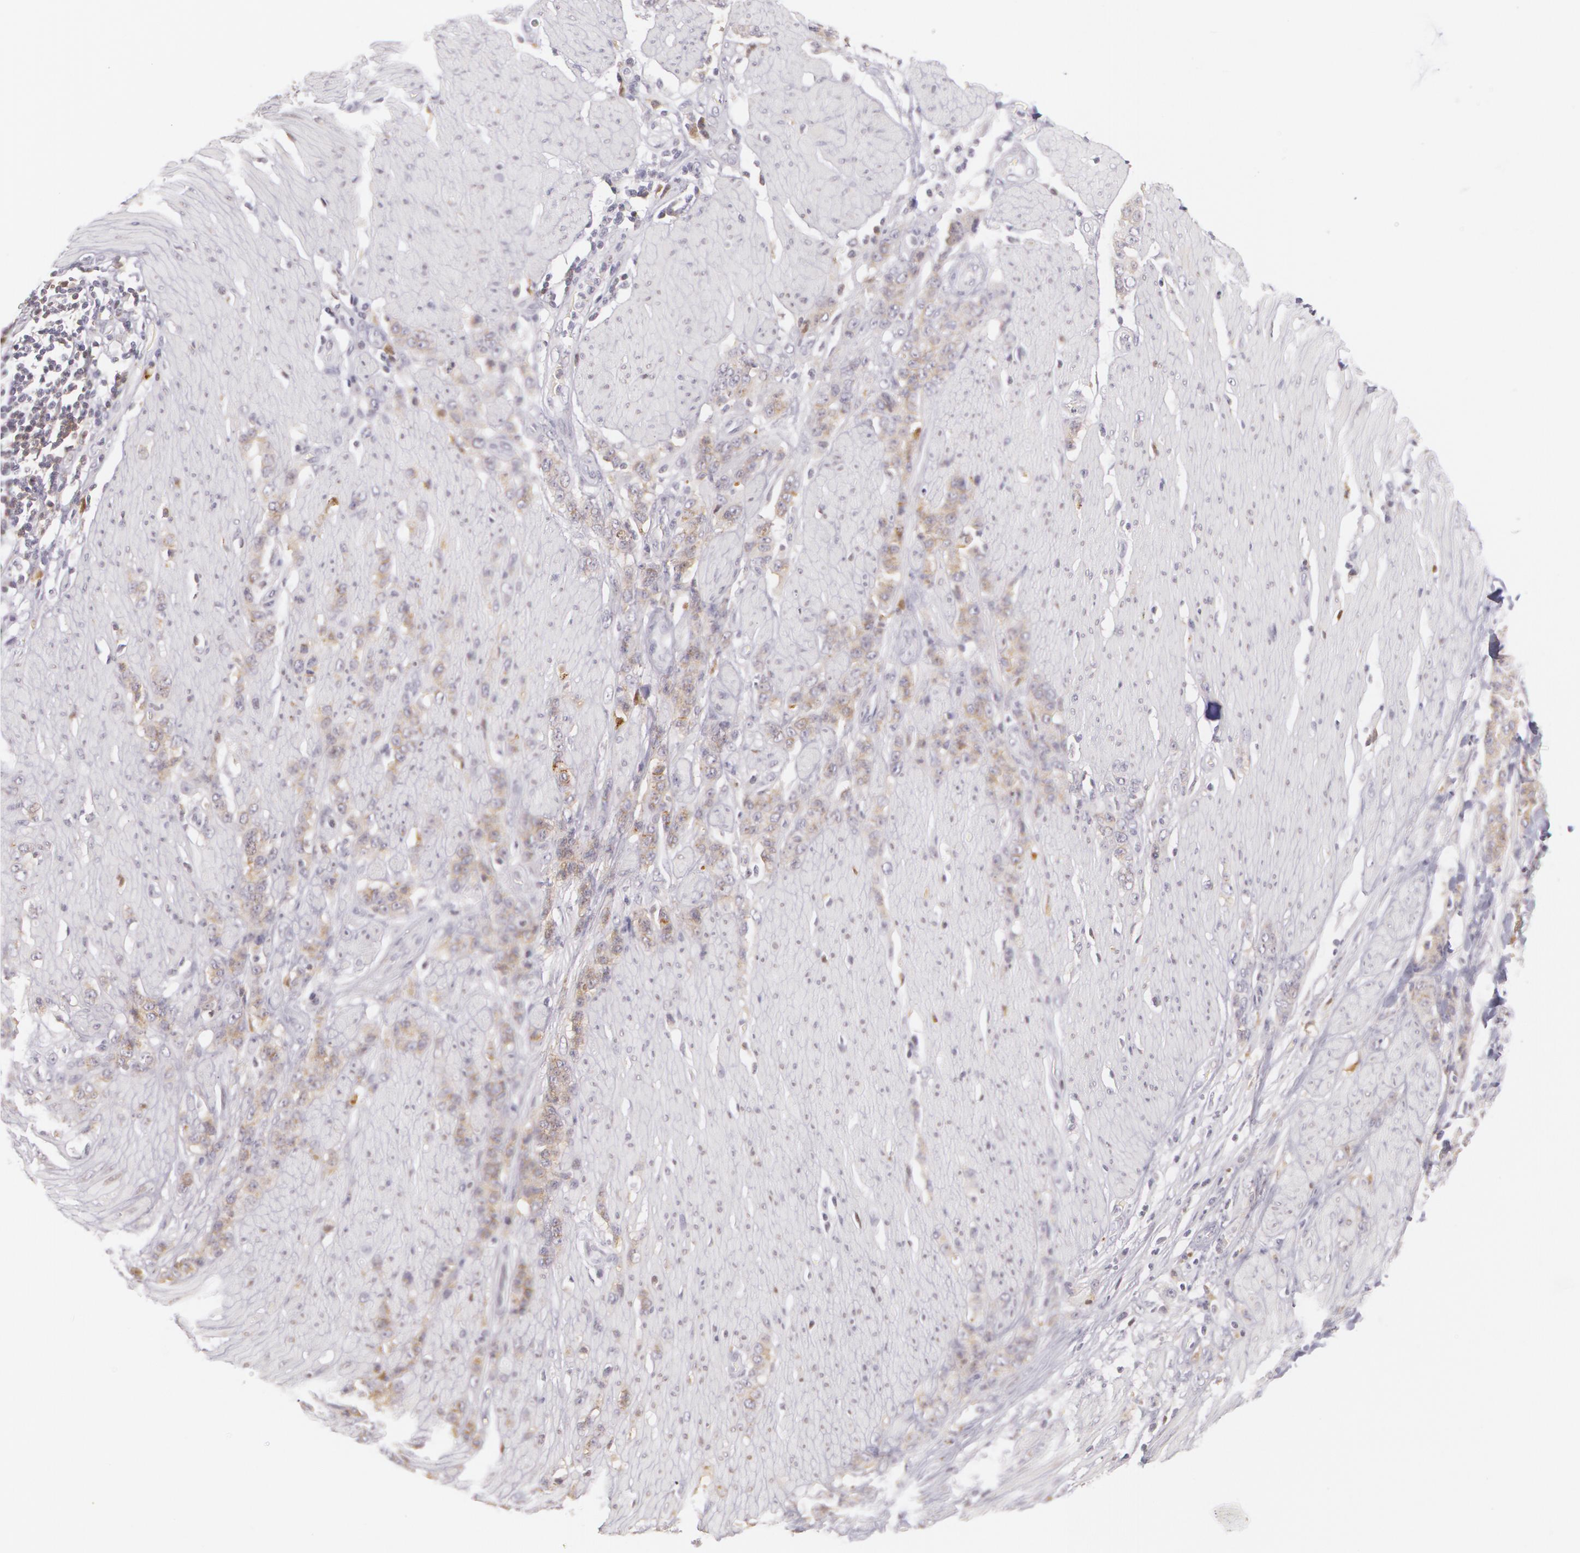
{"staining": {"intensity": "weak", "quantity": "25%-75%", "location": "cytoplasmic/membranous"}, "tissue": "stomach cancer", "cell_type": "Tumor cells", "image_type": "cancer", "snomed": [{"axis": "morphology", "description": "Adenocarcinoma, NOS"}, {"axis": "topography", "description": "Stomach, lower"}], "caption": "This is an image of immunohistochemistry staining of stomach cancer, which shows weak positivity in the cytoplasmic/membranous of tumor cells.", "gene": "LBP", "patient": {"sex": "male", "age": 88}}